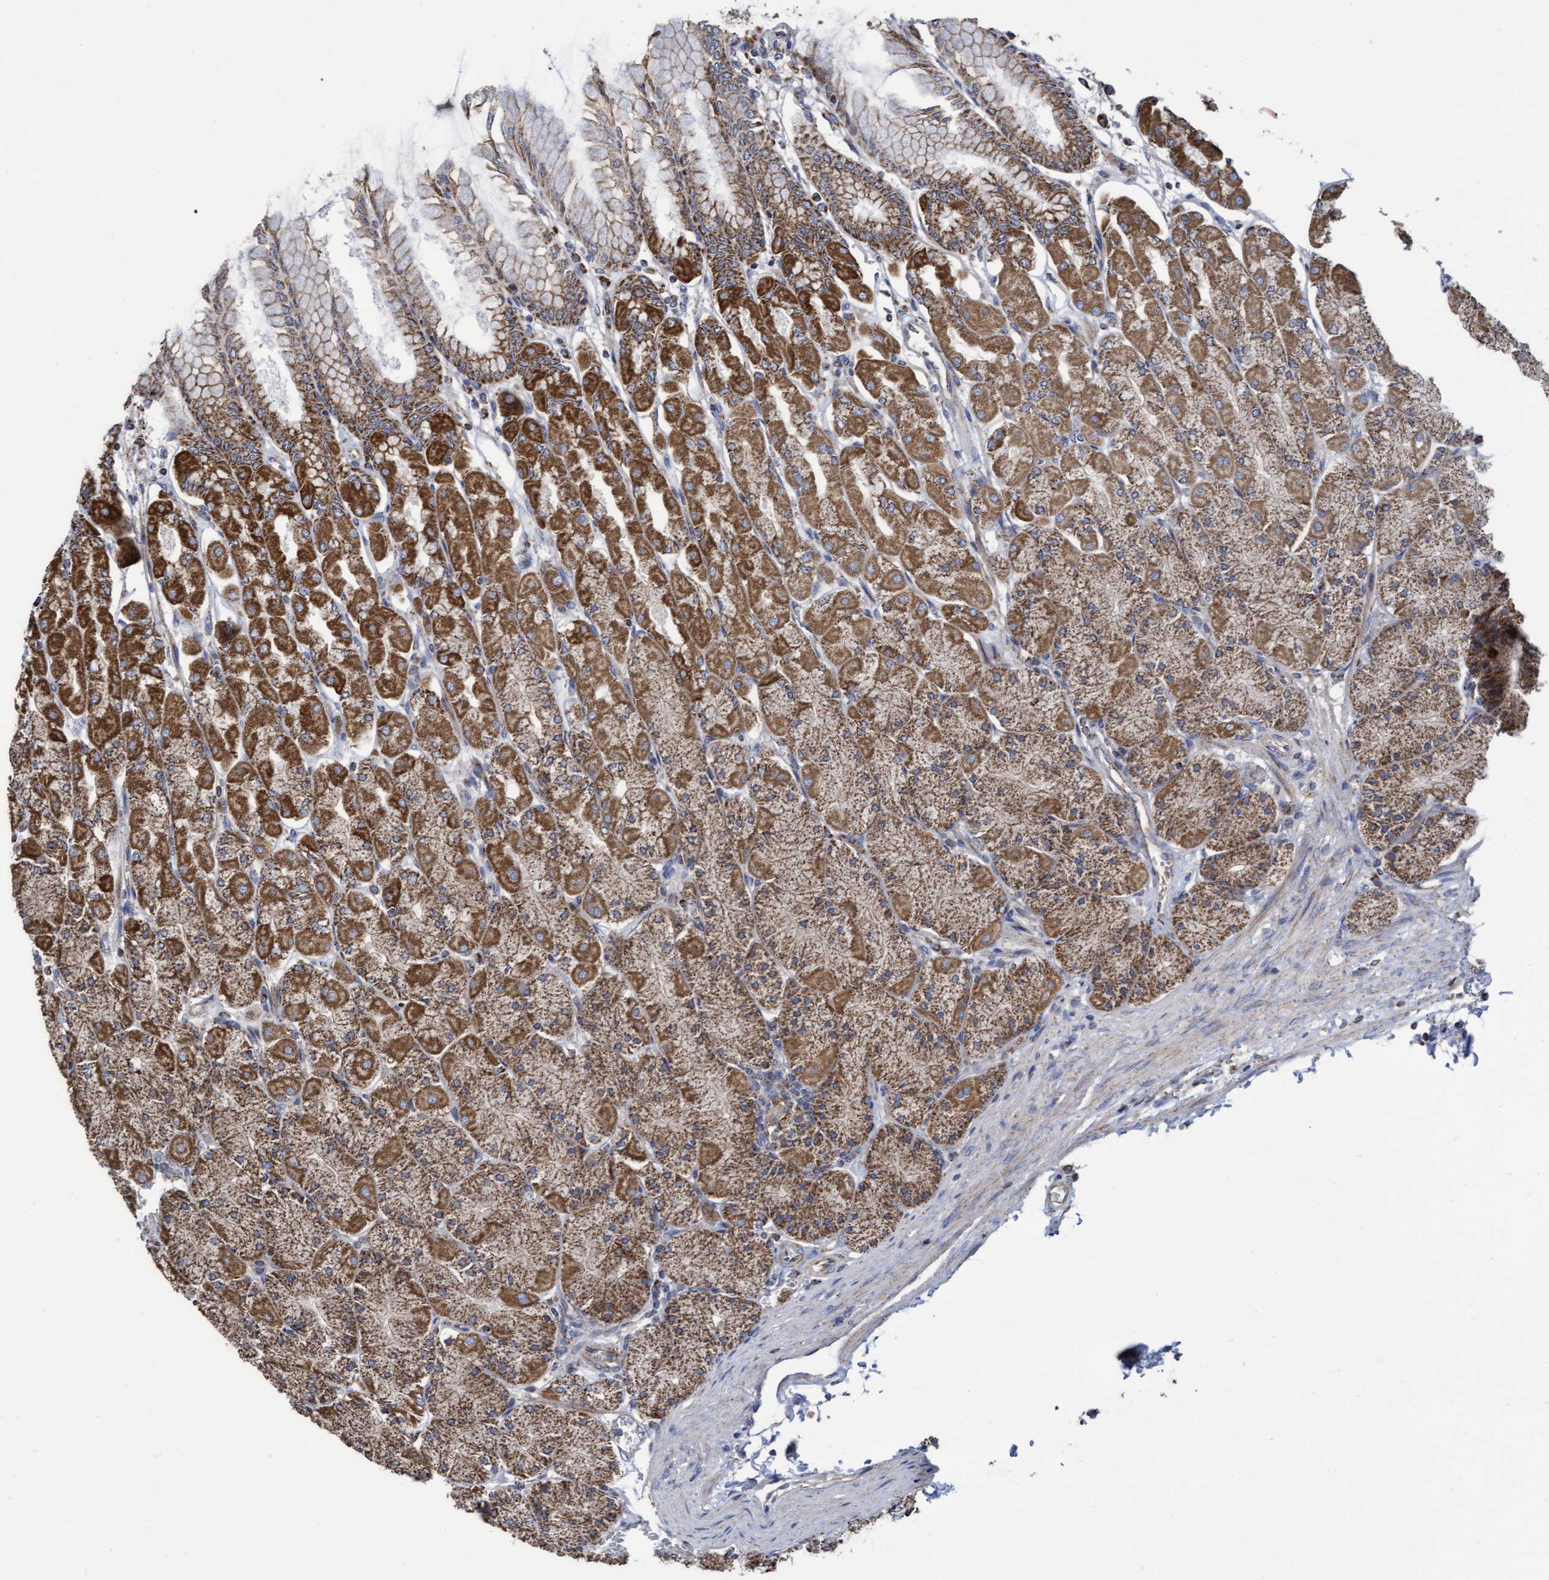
{"staining": {"intensity": "strong", "quantity": ">75%", "location": "cytoplasmic/membranous"}, "tissue": "stomach", "cell_type": "Glandular cells", "image_type": "normal", "snomed": [{"axis": "morphology", "description": "Normal tissue, NOS"}, {"axis": "topography", "description": "Stomach, upper"}], "caption": "Immunohistochemistry (DAB) staining of benign stomach displays strong cytoplasmic/membranous protein expression in about >75% of glandular cells. The protein of interest is stained brown, and the nuclei are stained in blue (DAB (3,3'-diaminobenzidine) IHC with brightfield microscopy, high magnification).", "gene": "COBL", "patient": {"sex": "female", "age": 56}}